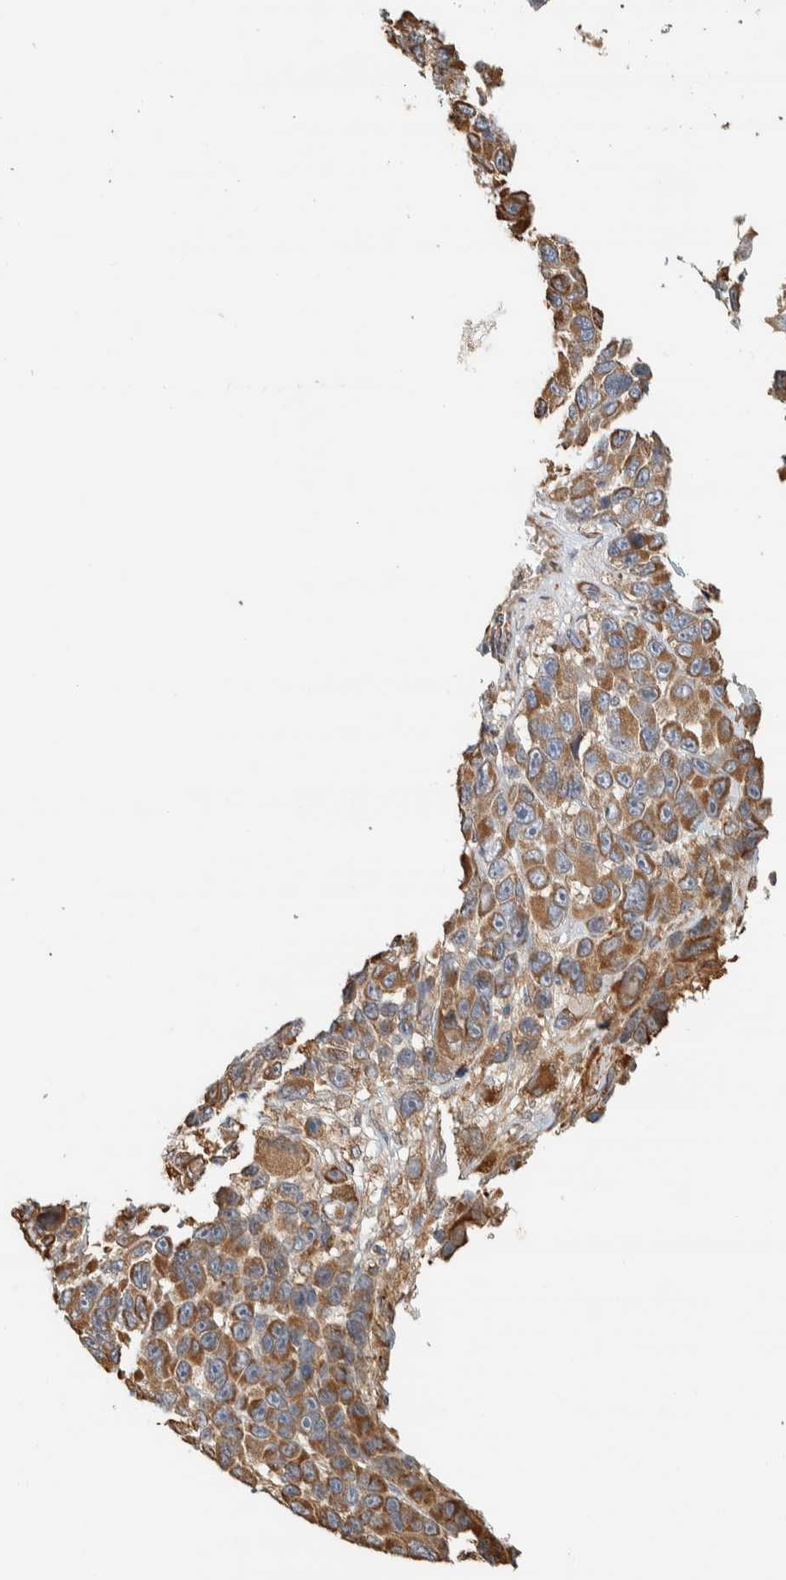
{"staining": {"intensity": "moderate", "quantity": ">75%", "location": "cytoplasmic/membranous"}, "tissue": "melanoma", "cell_type": "Tumor cells", "image_type": "cancer", "snomed": [{"axis": "morphology", "description": "Malignant melanoma, NOS"}, {"axis": "topography", "description": "Skin"}], "caption": "Approximately >75% of tumor cells in human malignant melanoma demonstrate moderate cytoplasmic/membranous protein staining as visualized by brown immunohistochemical staining.", "gene": "RAB11FIP1", "patient": {"sex": "male", "age": 53}}